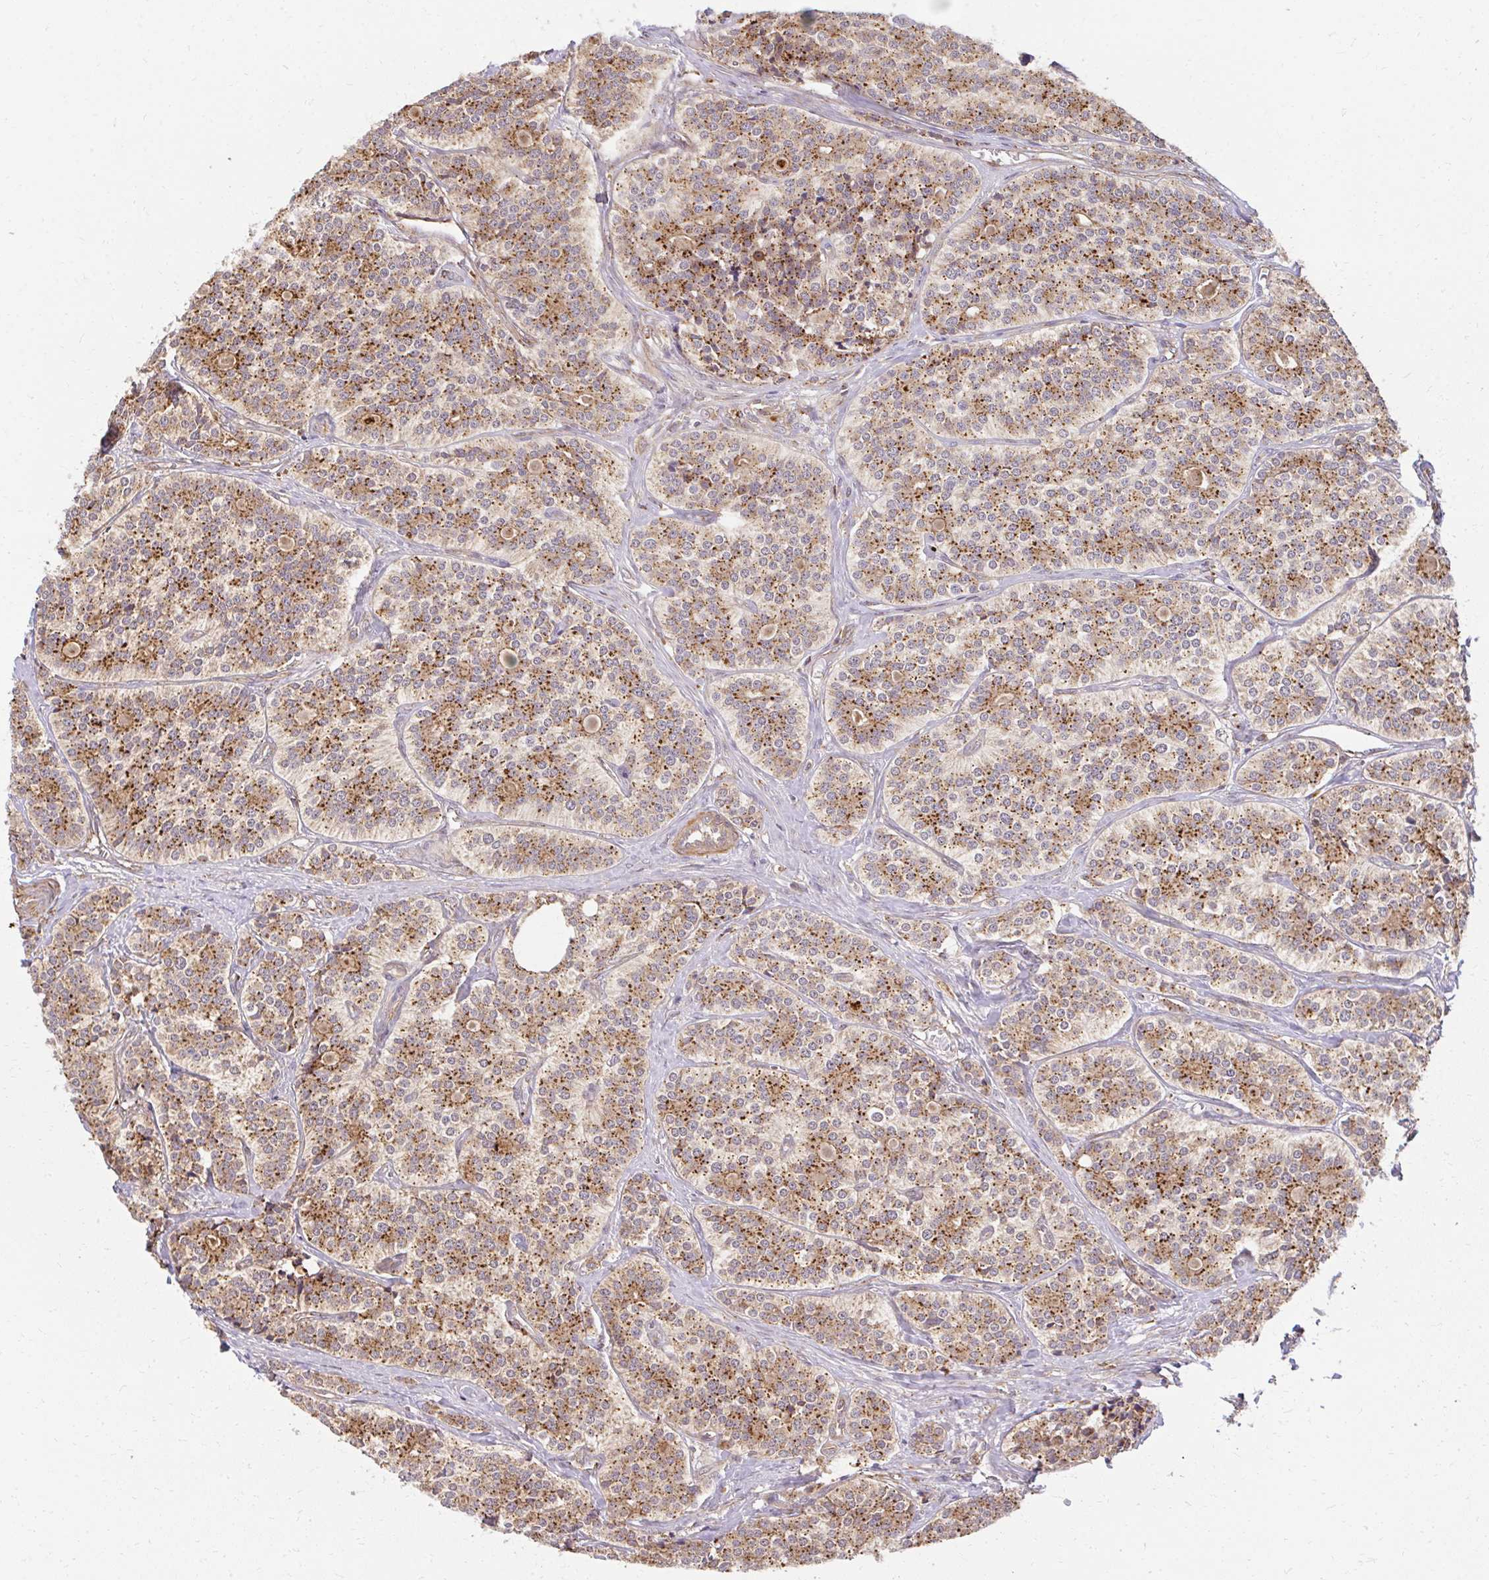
{"staining": {"intensity": "moderate", "quantity": ">75%", "location": "cytoplasmic/membranous"}, "tissue": "carcinoid", "cell_type": "Tumor cells", "image_type": "cancer", "snomed": [{"axis": "morphology", "description": "Carcinoid, malignant, NOS"}, {"axis": "topography", "description": "Small intestine"}], "caption": "Immunohistochemical staining of carcinoid demonstrates medium levels of moderate cytoplasmic/membranous protein staining in about >75% of tumor cells. (DAB (3,3'-diaminobenzidine) = brown stain, brightfield microscopy at high magnification).", "gene": "GNS", "patient": {"sex": "male", "age": 63}}